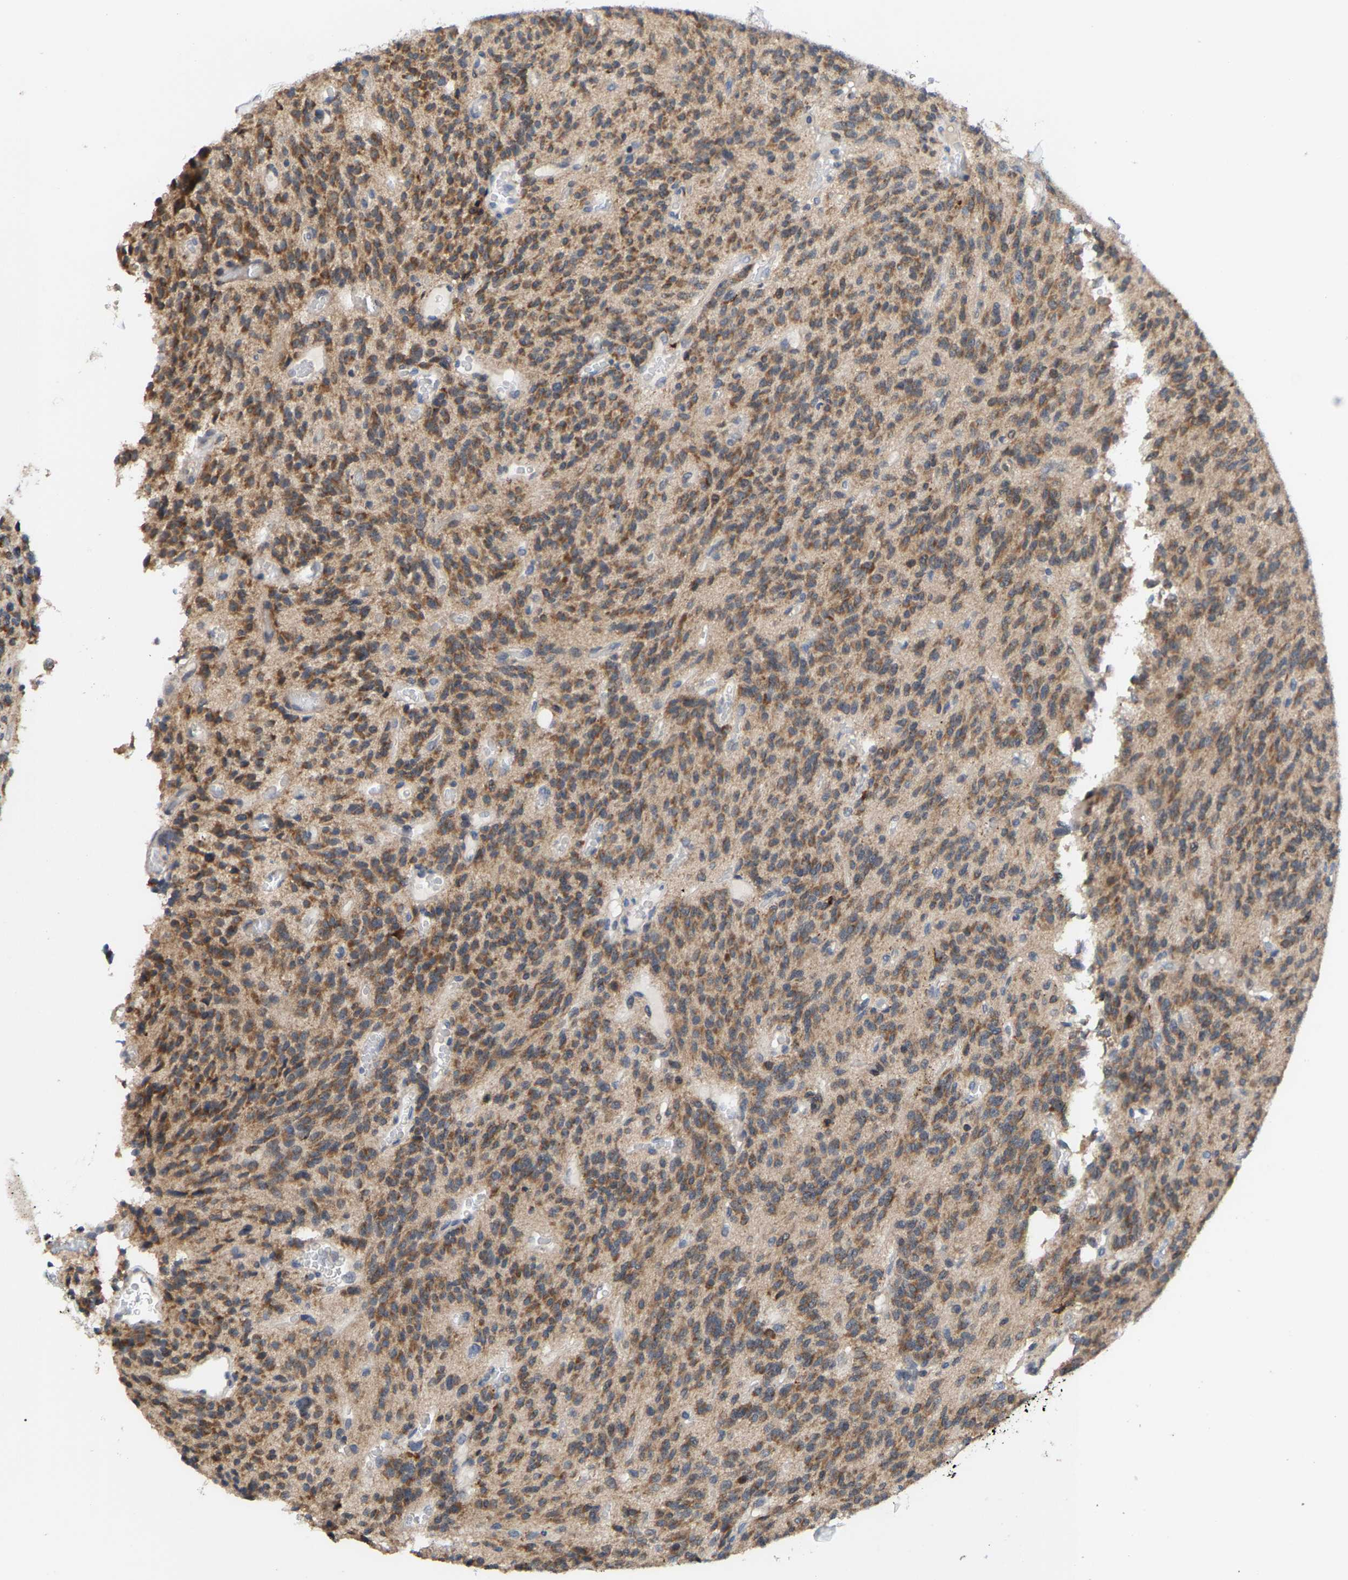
{"staining": {"intensity": "moderate", "quantity": ">75%", "location": "cytoplasmic/membranous"}, "tissue": "glioma", "cell_type": "Tumor cells", "image_type": "cancer", "snomed": [{"axis": "morphology", "description": "Glioma, malignant, High grade"}, {"axis": "topography", "description": "Brain"}], "caption": "This is an image of immunohistochemistry staining of glioma, which shows moderate positivity in the cytoplasmic/membranous of tumor cells.", "gene": "TDRKH", "patient": {"sex": "male", "age": 34}}